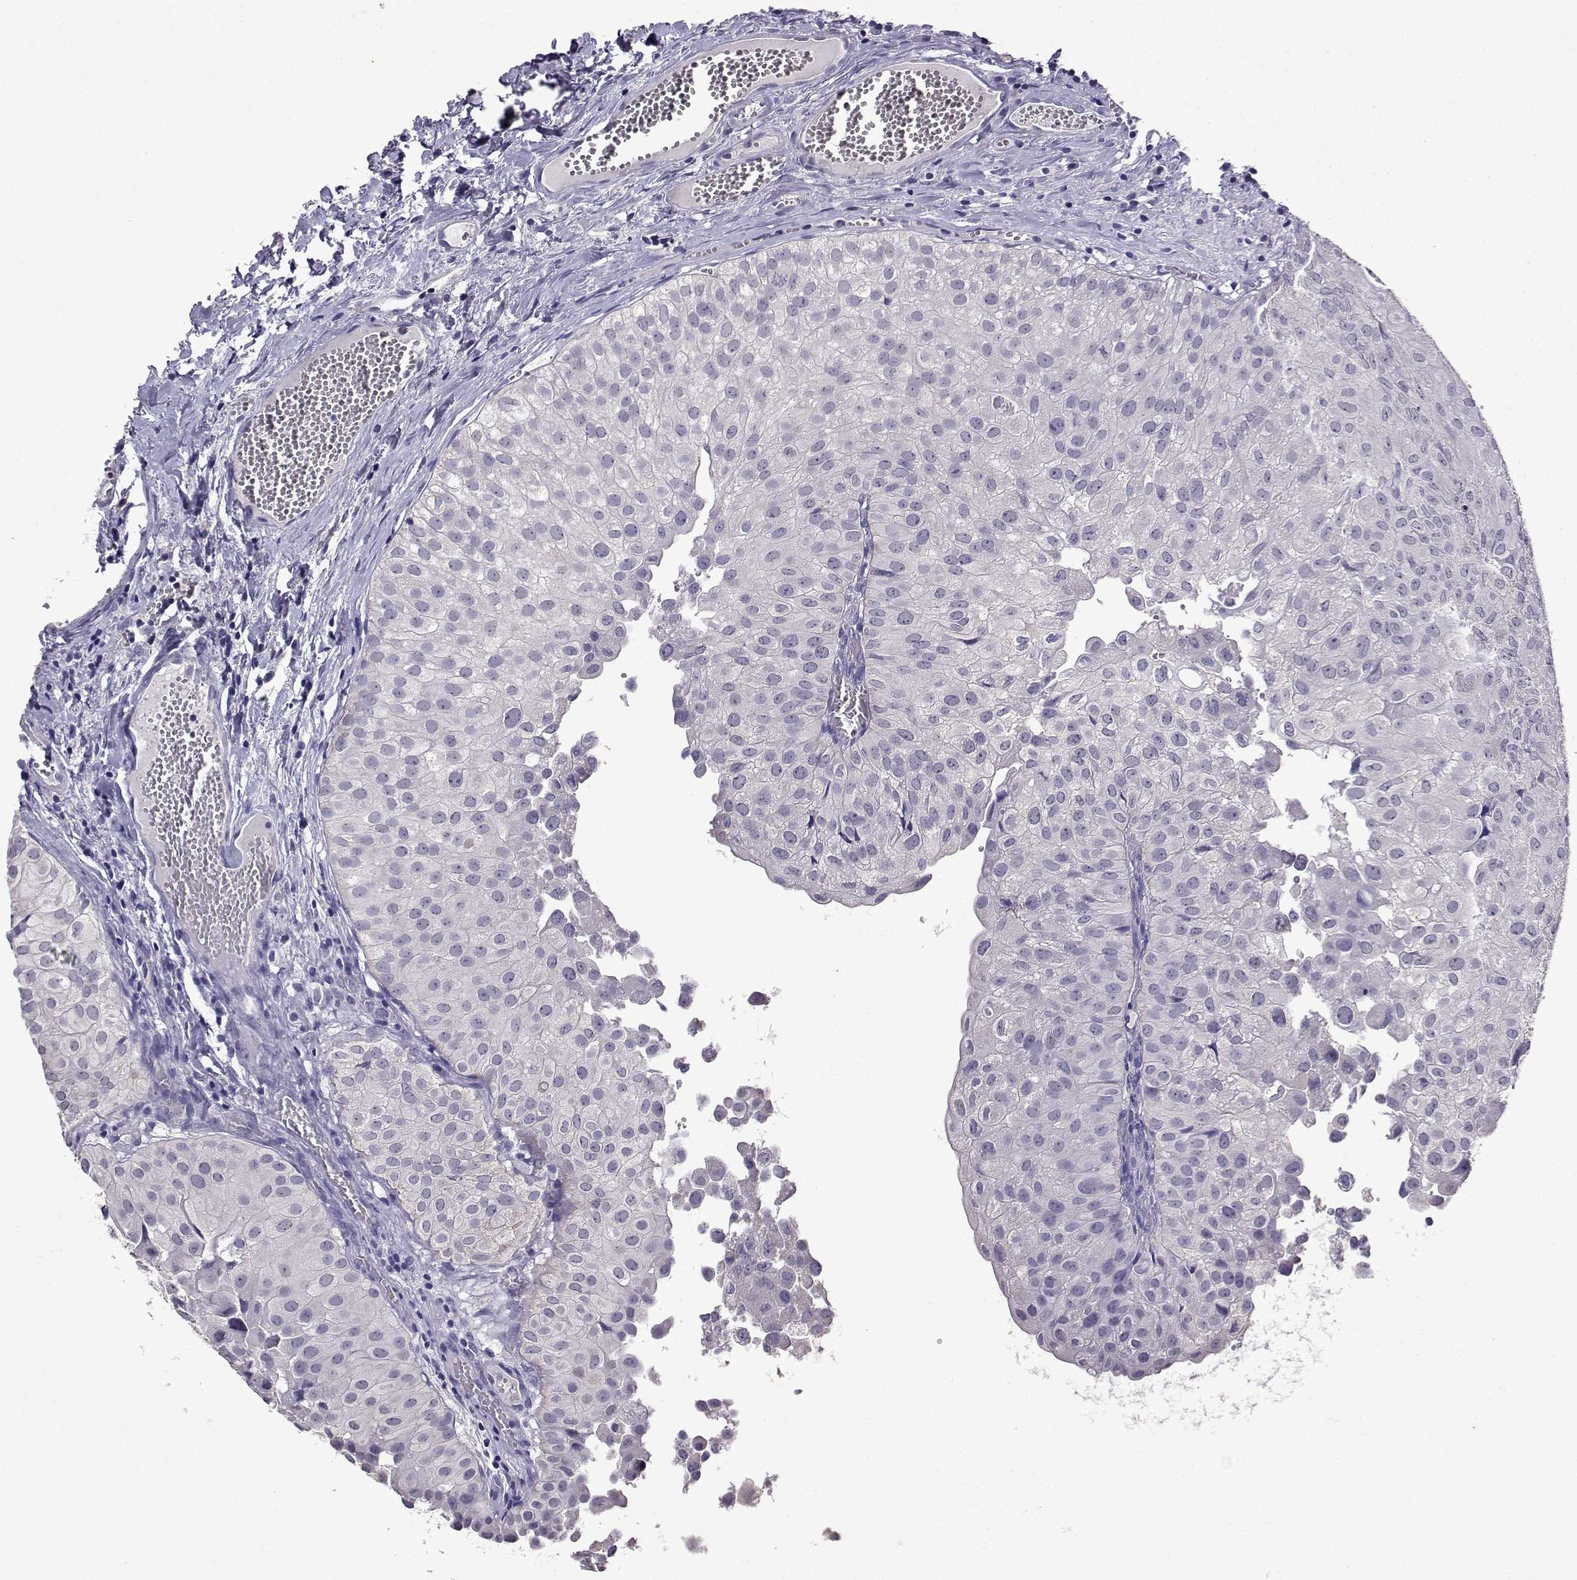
{"staining": {"intensity": "negative", "quantity": "none", "location": "none"}, "tissue": "urothelial cancer", "cell_type": "Tumor cells", "image_type": "cancer", "snomed": [{"axis": "morphology", "description": "Urothelial carcinoma, Low grade"}, {"axis": "topography", "description": "Urinary bladder"}], "caption": "Tumor cells are negative for protein expression in human urothelial cancer.", "gene": "CCL28", "patient": {"sex": "female", "age": 78}}